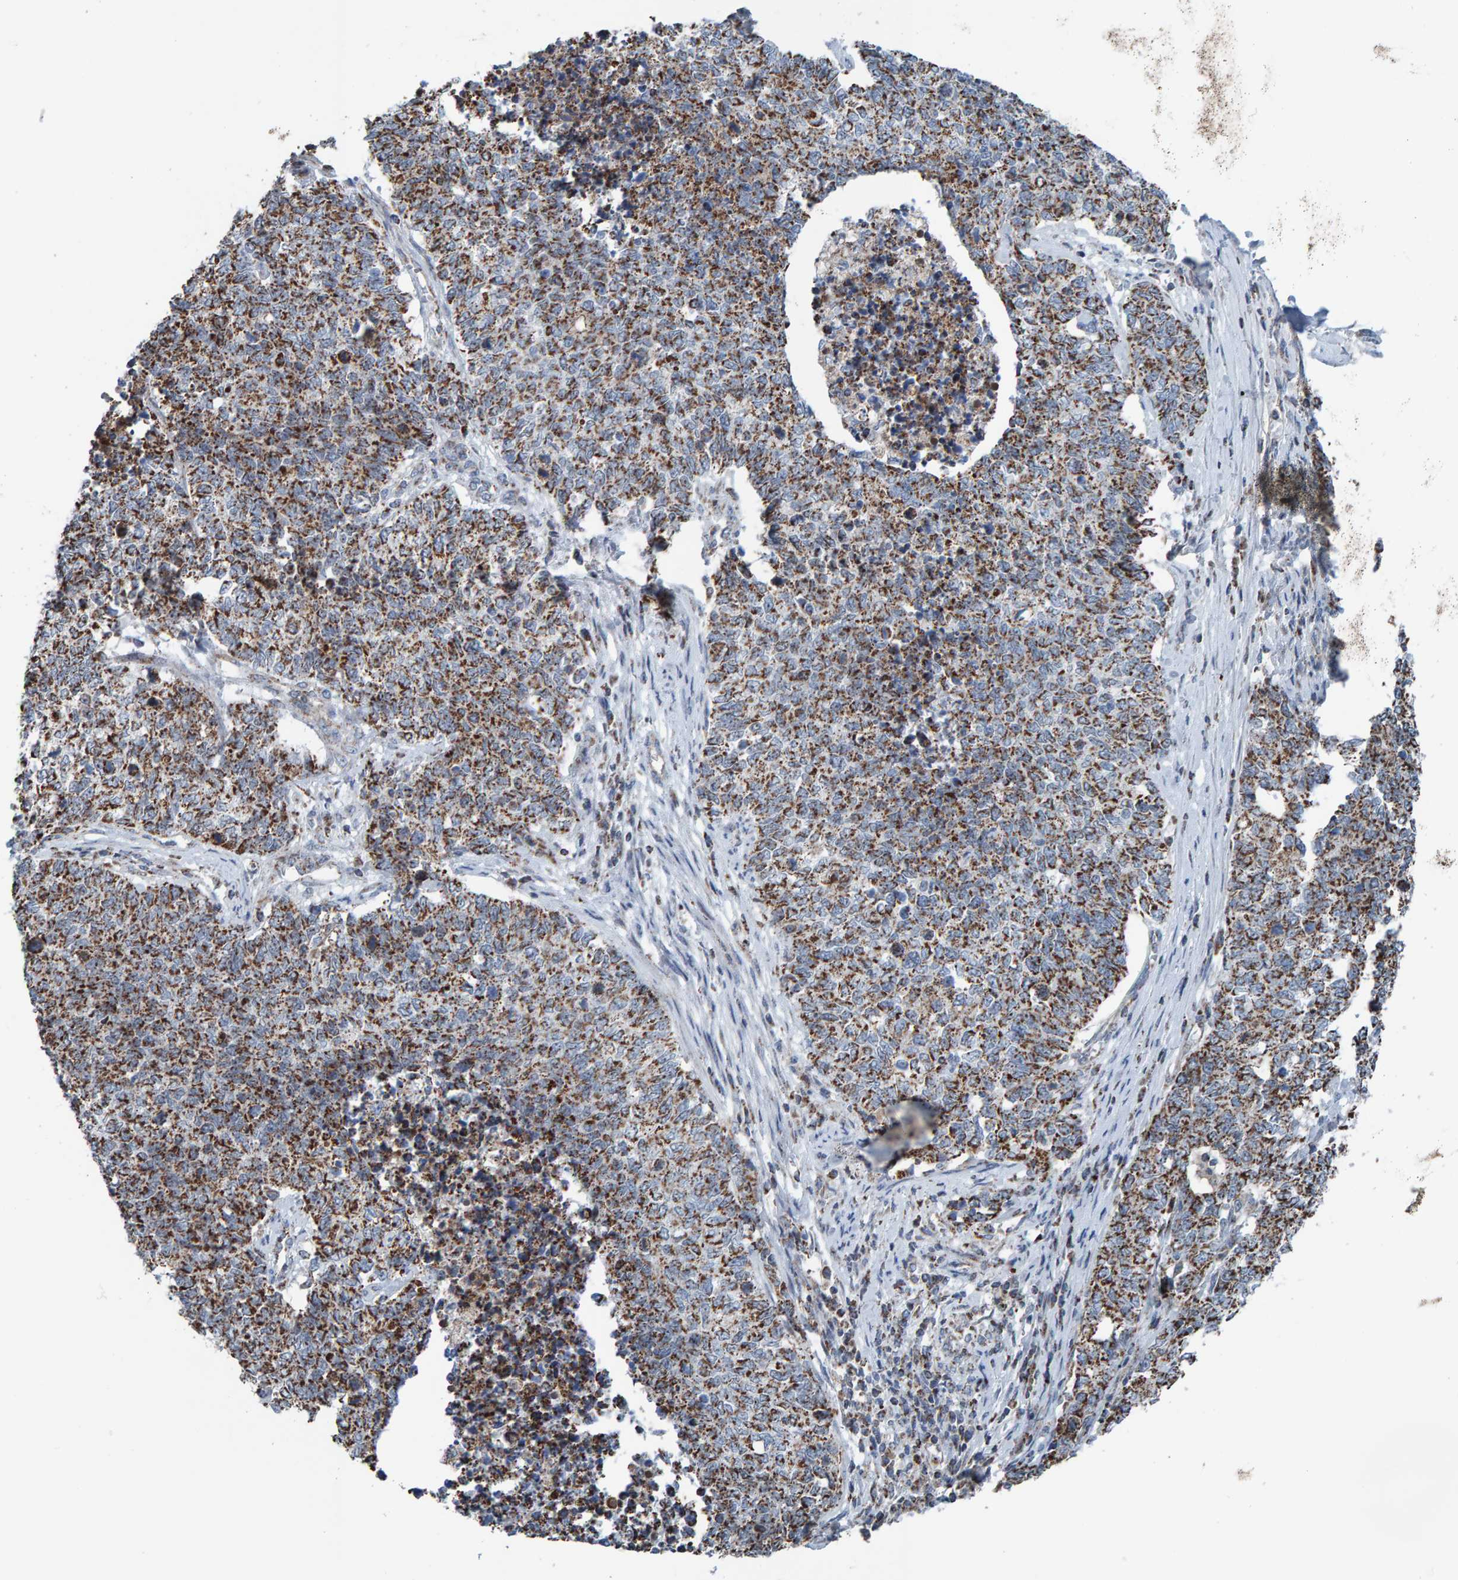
{"staining": {"intensity": "moderate", "quantity": ">75%", "location": "cytoplasmic/membranous"}, "tissue": "cervical cancer", "cell_type": "Tumor cells", "image_type": "cancer", "snomed": [{"axis": "morphology", "description": "Squamous cell carcinoma, NOS"}, {"axis": "topography", "description": "Cervix"}], "caption": "This is a micrograph of immunohistochemistry staining of cervical cancer (squamous cell carcinoma), which shows moderate expression in the cytoplasmic/membranous of tumor cells.", "gene": "ZNF48", "patient": {"sex": "female", "age": 63}}